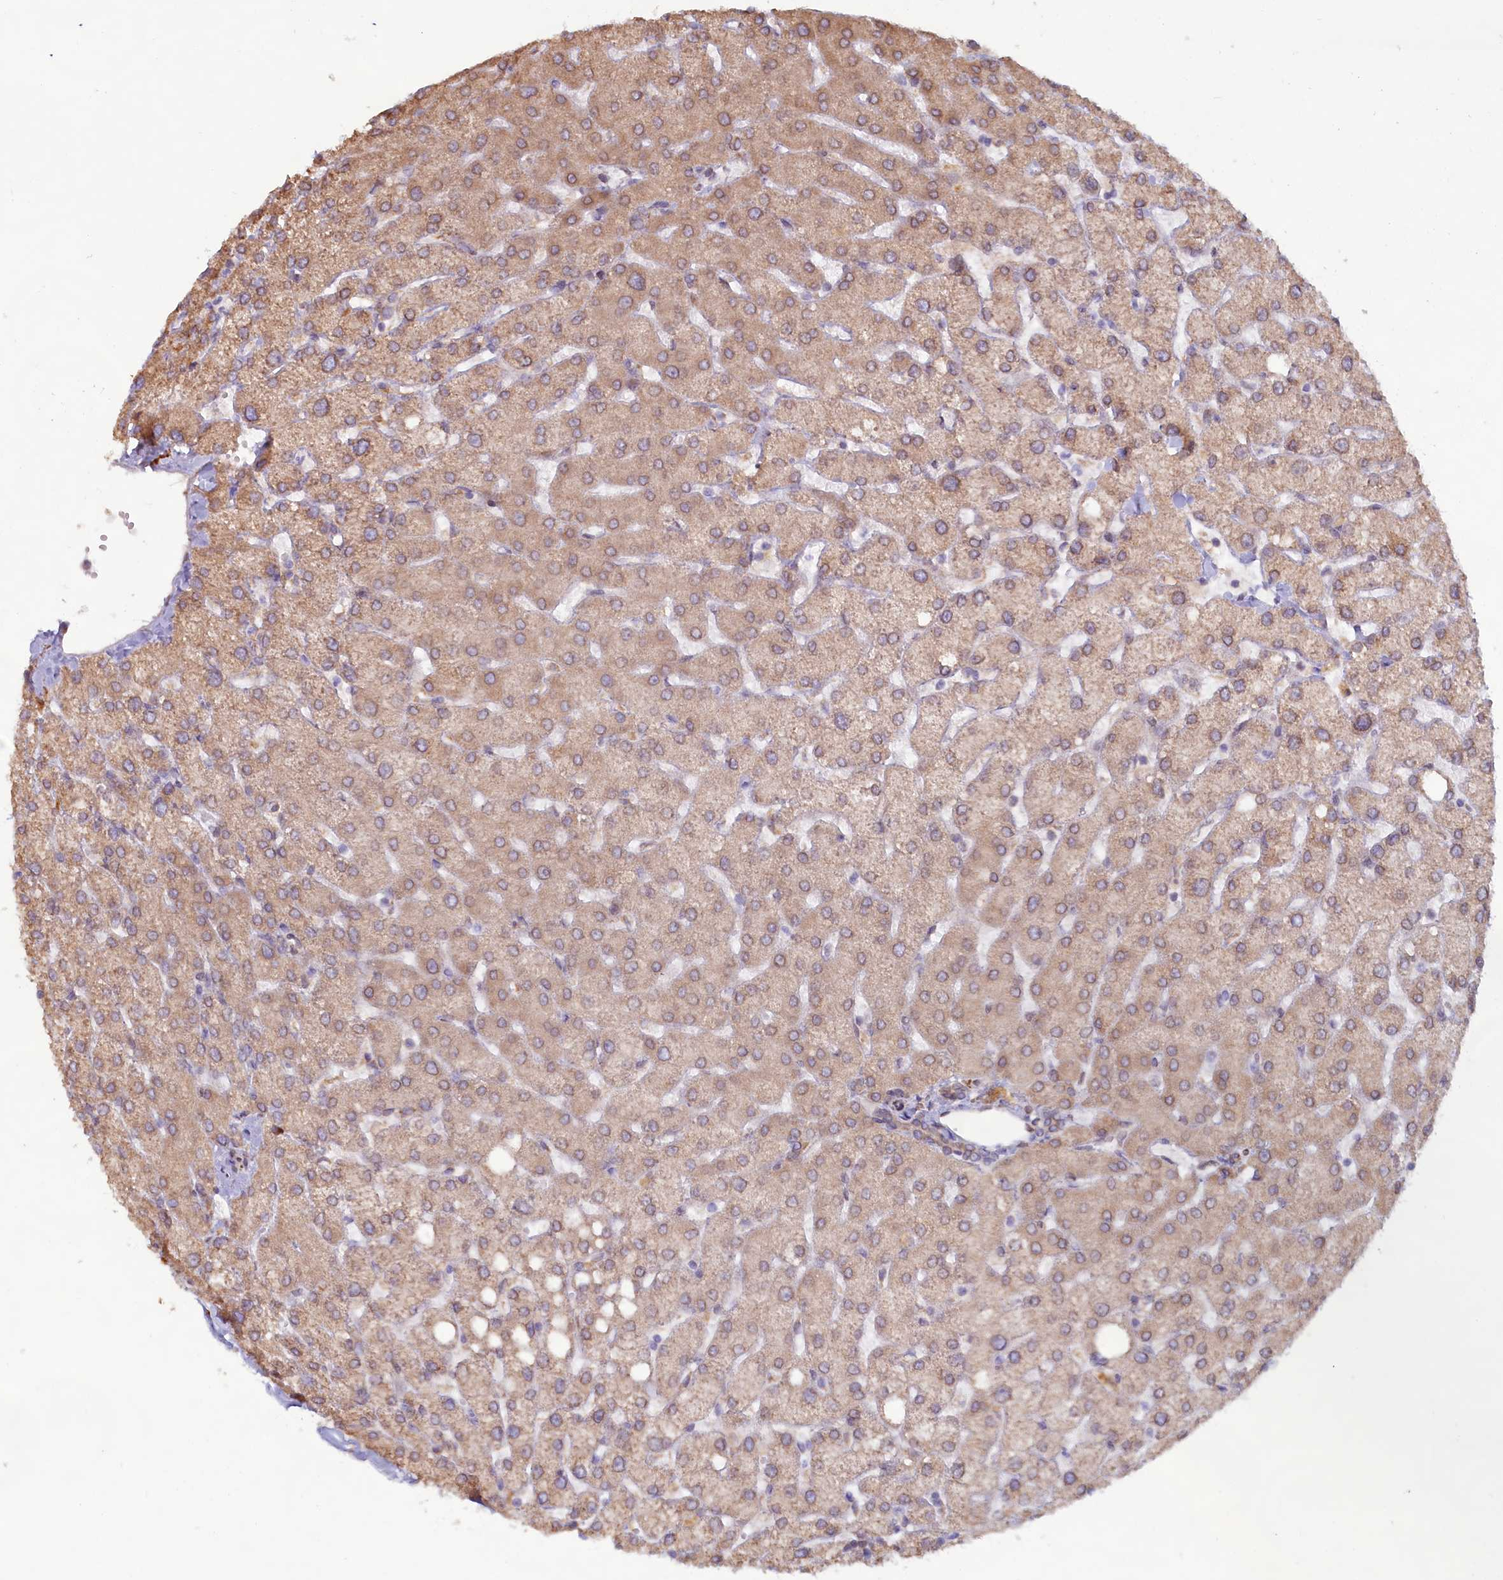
{"staining": {"intensity": "weak", "quantity": "25%-75%", "location": "cytoplasmic/membranous"}, "tissue": "liver", "cell_type": "Cholangiocytes", "image_type": "normal", "snomed": [{"axis": "morphology", "description": "Normal tissue, NOS"}, {"axis": "topography", "description": "Liver"}], "caption": "Approximately 25%-75% of cholangiocytes in benign human liver show weak cytoplasmic/membranous protein expression as visualized by brown immunohistochemical staining.", "gene": "TBC1D19", "patient": {"sex": "female", "age": 54}}